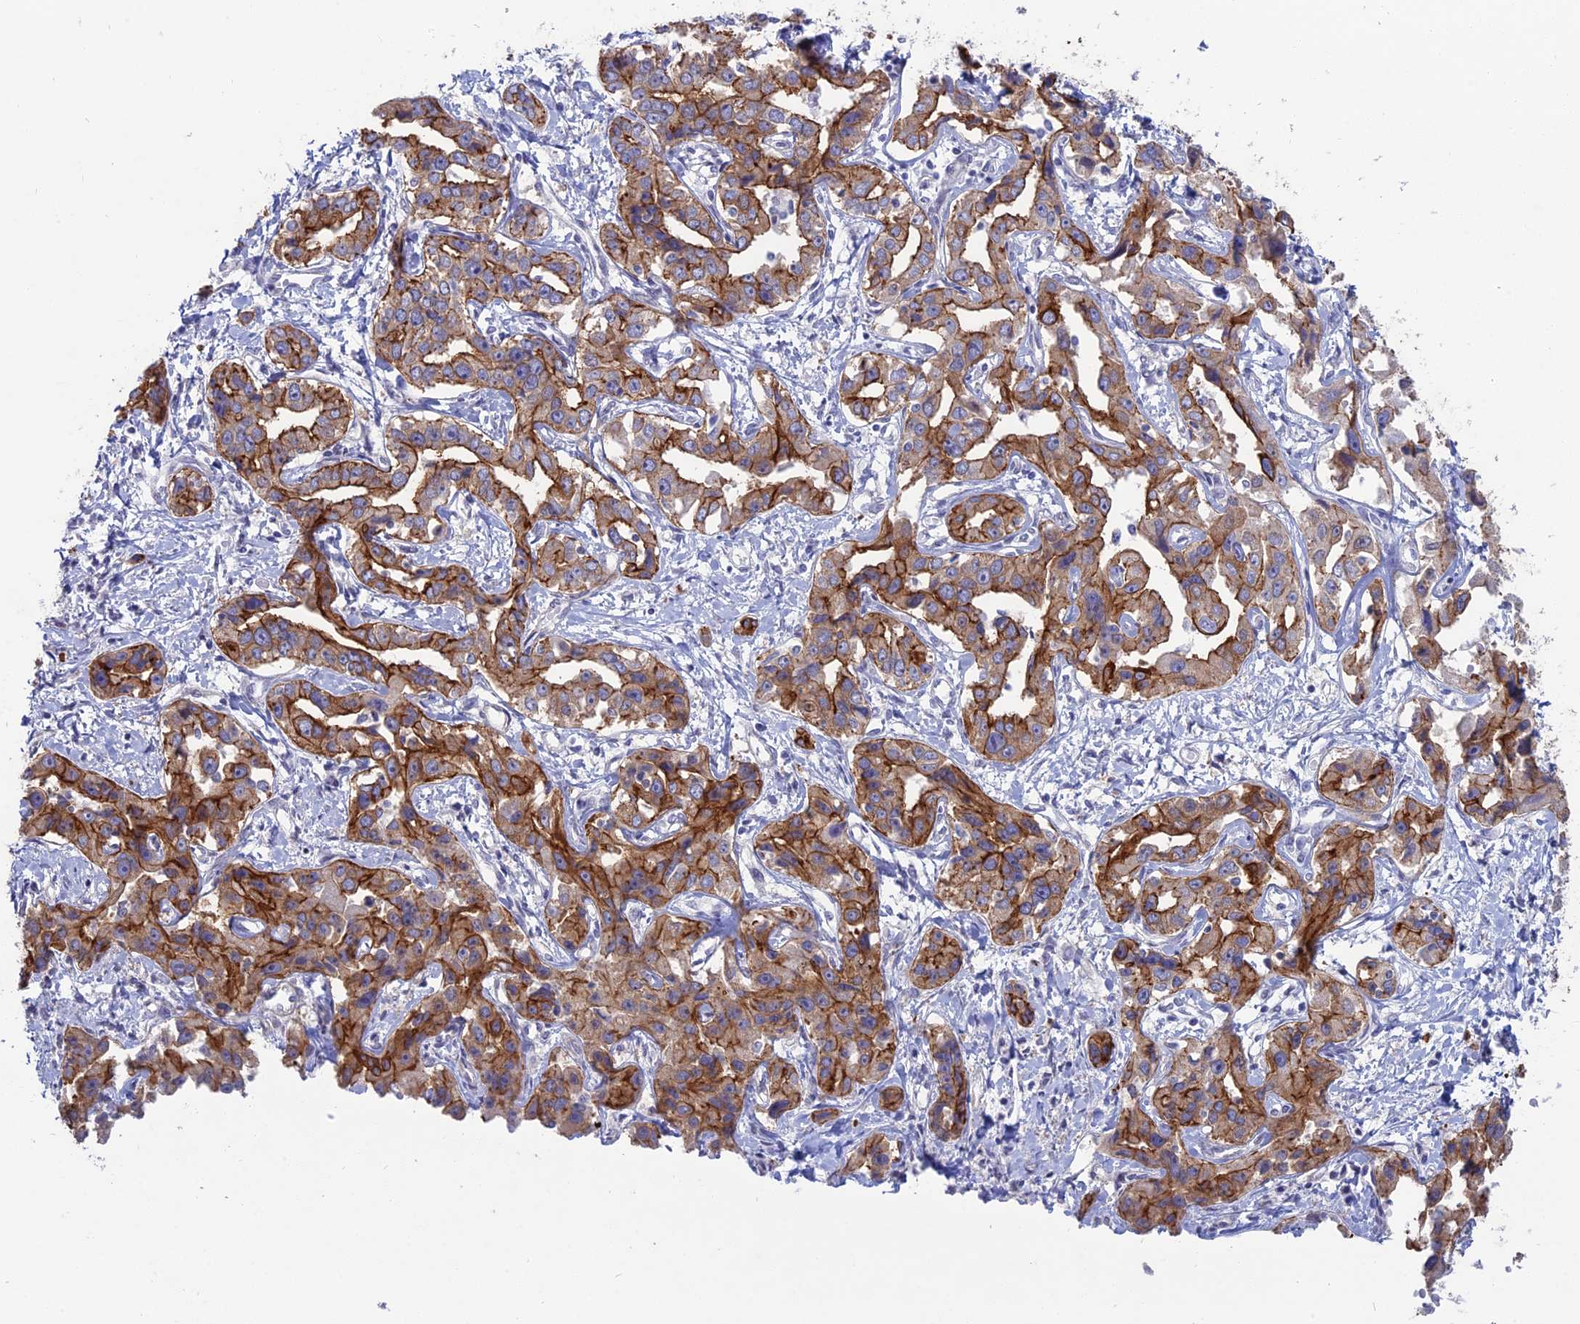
{"staining": {"intensity": "strong", "quantity": ">75%", "location": "cytoplasmic/membranous"}, "tissue": "liver cancer", "cell_type": "Tumor cells", "image_type": "cancer", "snomed": [{"axis": "morphology", "description": "Cholangiocarcinoma"}, {"axis": "topography", "description": "Liver"}], "caption": "Immunohistochemical staining of liver cancer (cholangiocarcinoma) demonstrates high levels of strong cytoplasmic/membranous protein expression in approximately >75% of tumor cells.", "gene": "MYO5B", "patient": {"sex": "male", "age": 59}}